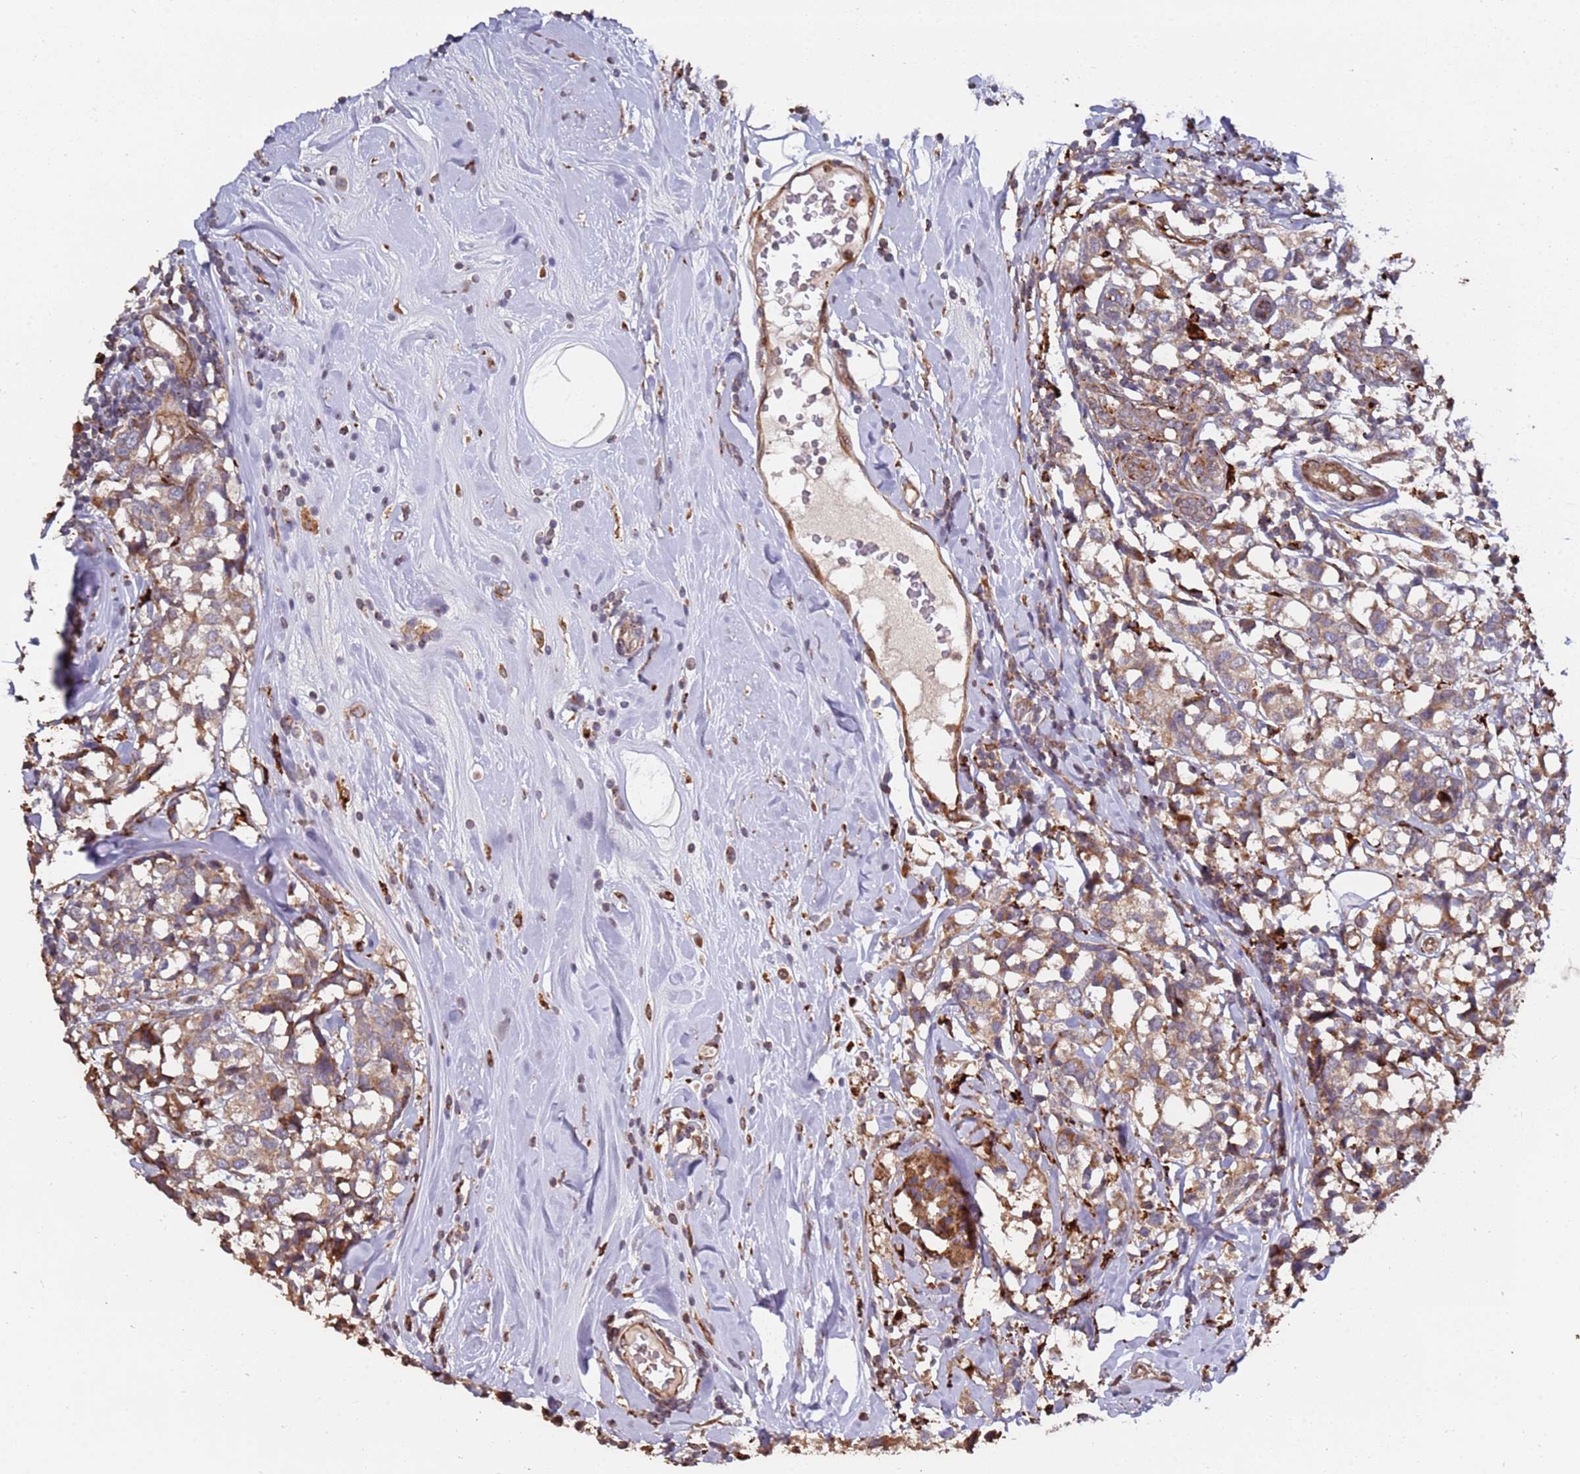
{"staining": {"intensity": "moderate", "quantity": ">75%", "location": "cytoplasmic/membranous"}, "tissue": "breast cancer", "cell_type": "Tumor cells", "image_type": "cancer", "snomed": [{"axis": "morphology", "description": "Lobular carcinoma"}, {"axis": "topography", "description": "Breast"}], "caption": "A high-resolution micrograph shows immunohistochemistry (IHC) staining of breast lobular carcinoma, which exhibits moderate cytoplasmic/membranous staining in about >75% of tumor cells. (IHC, brightfield microscopy, high magnification).", "gene": "LACC1", "patient": {"sex": "female", "age": 59}}